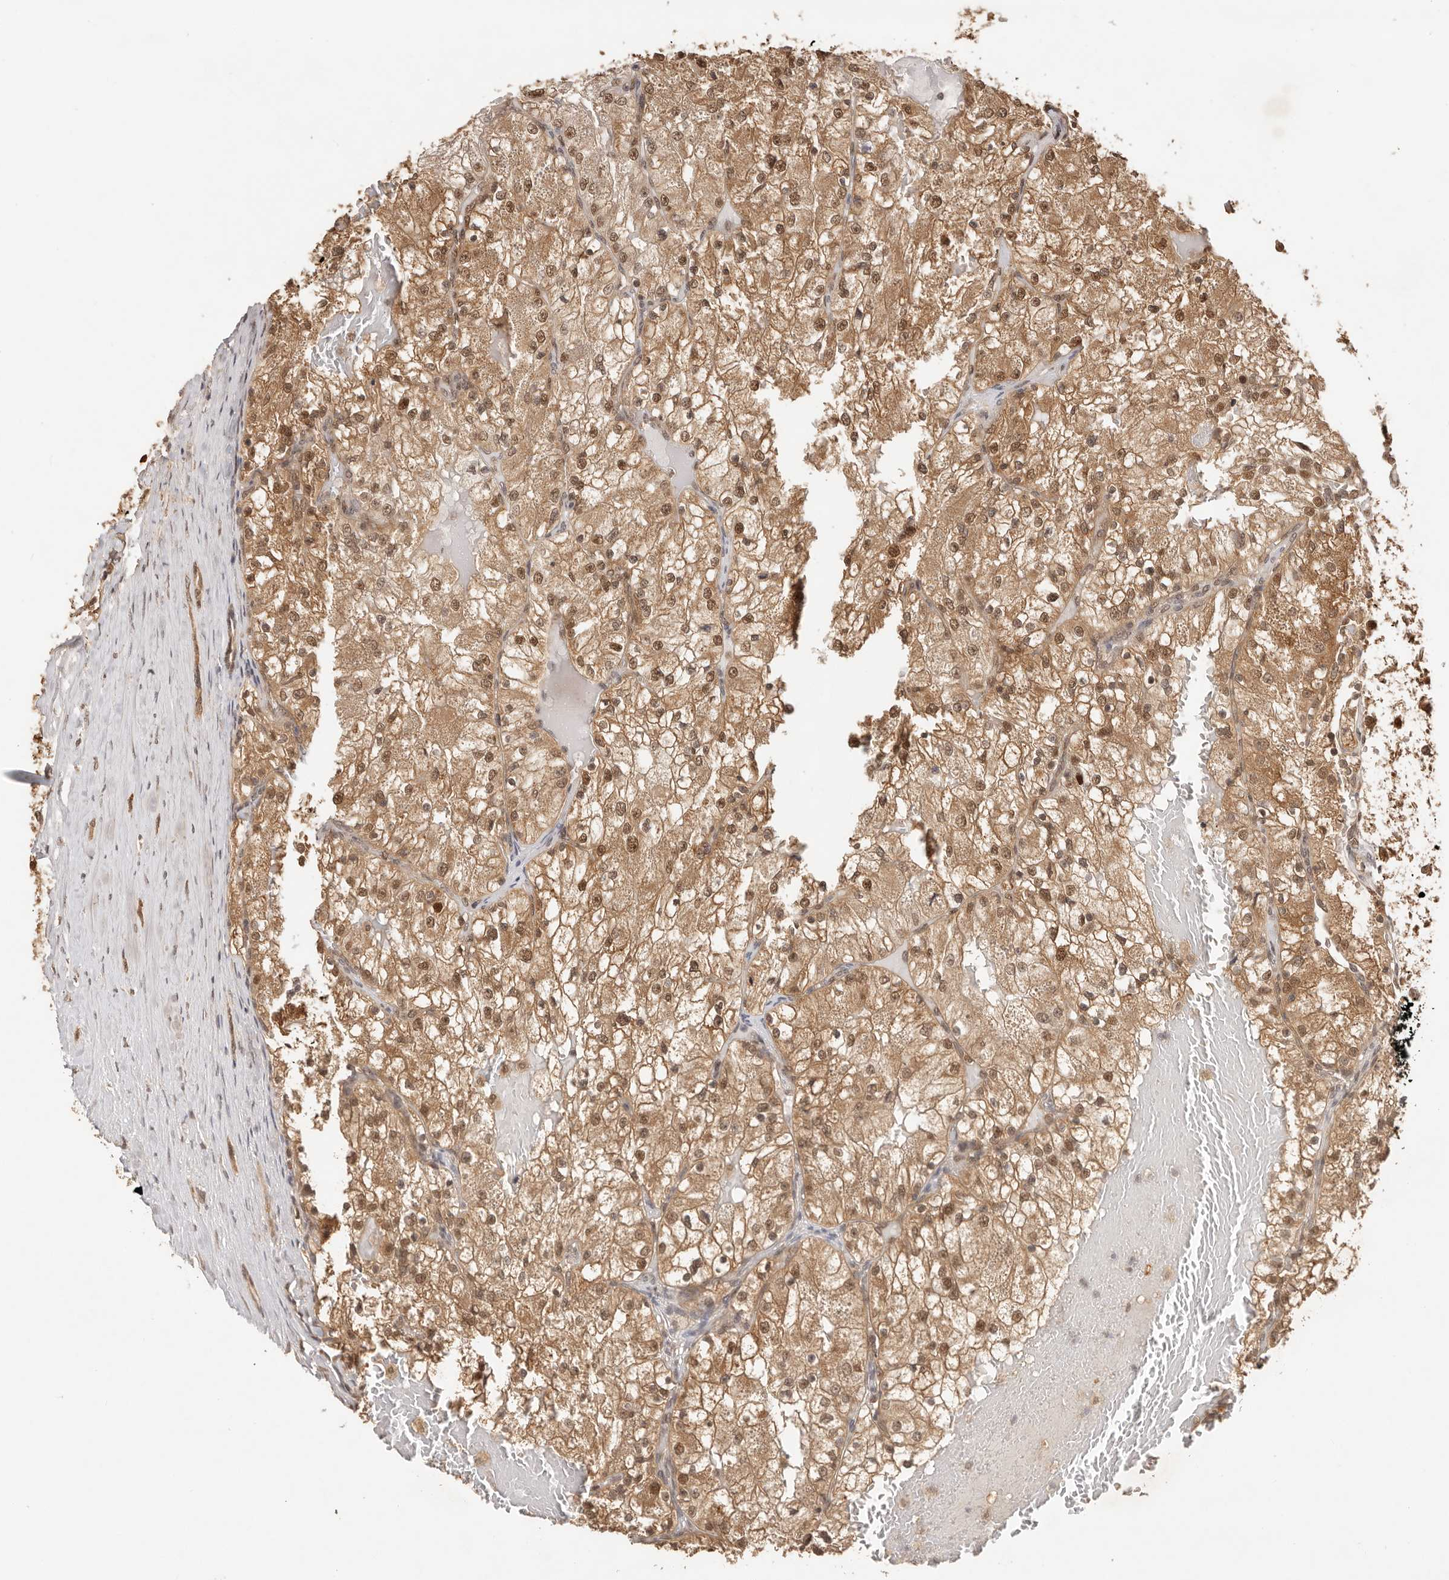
{"staining": {"intensity": "moderate", "quantity": ">75%", "location": "cytoplasmic/membranous,nuclear"}, "tissue": "renal cancer", "cell_type": "Tumor cells", "image_type": "cancer", "snomed": [{"axis": "morphology", "description": "Normal tissue, NOS"}, {"axis": "morphology", "description": "Adenocarcinoma, NOS"}, {"axis": "topography", "description": "Kidney"}], "caption": "Immunohistochemical staining of renal cancer displays medium levels of moderate cytoplasmic/membranous and nuclear protein positivity in about >75% of tumor cells.", "gene": "PSMA5", "patient": {"sex": "male", "age": 68}}